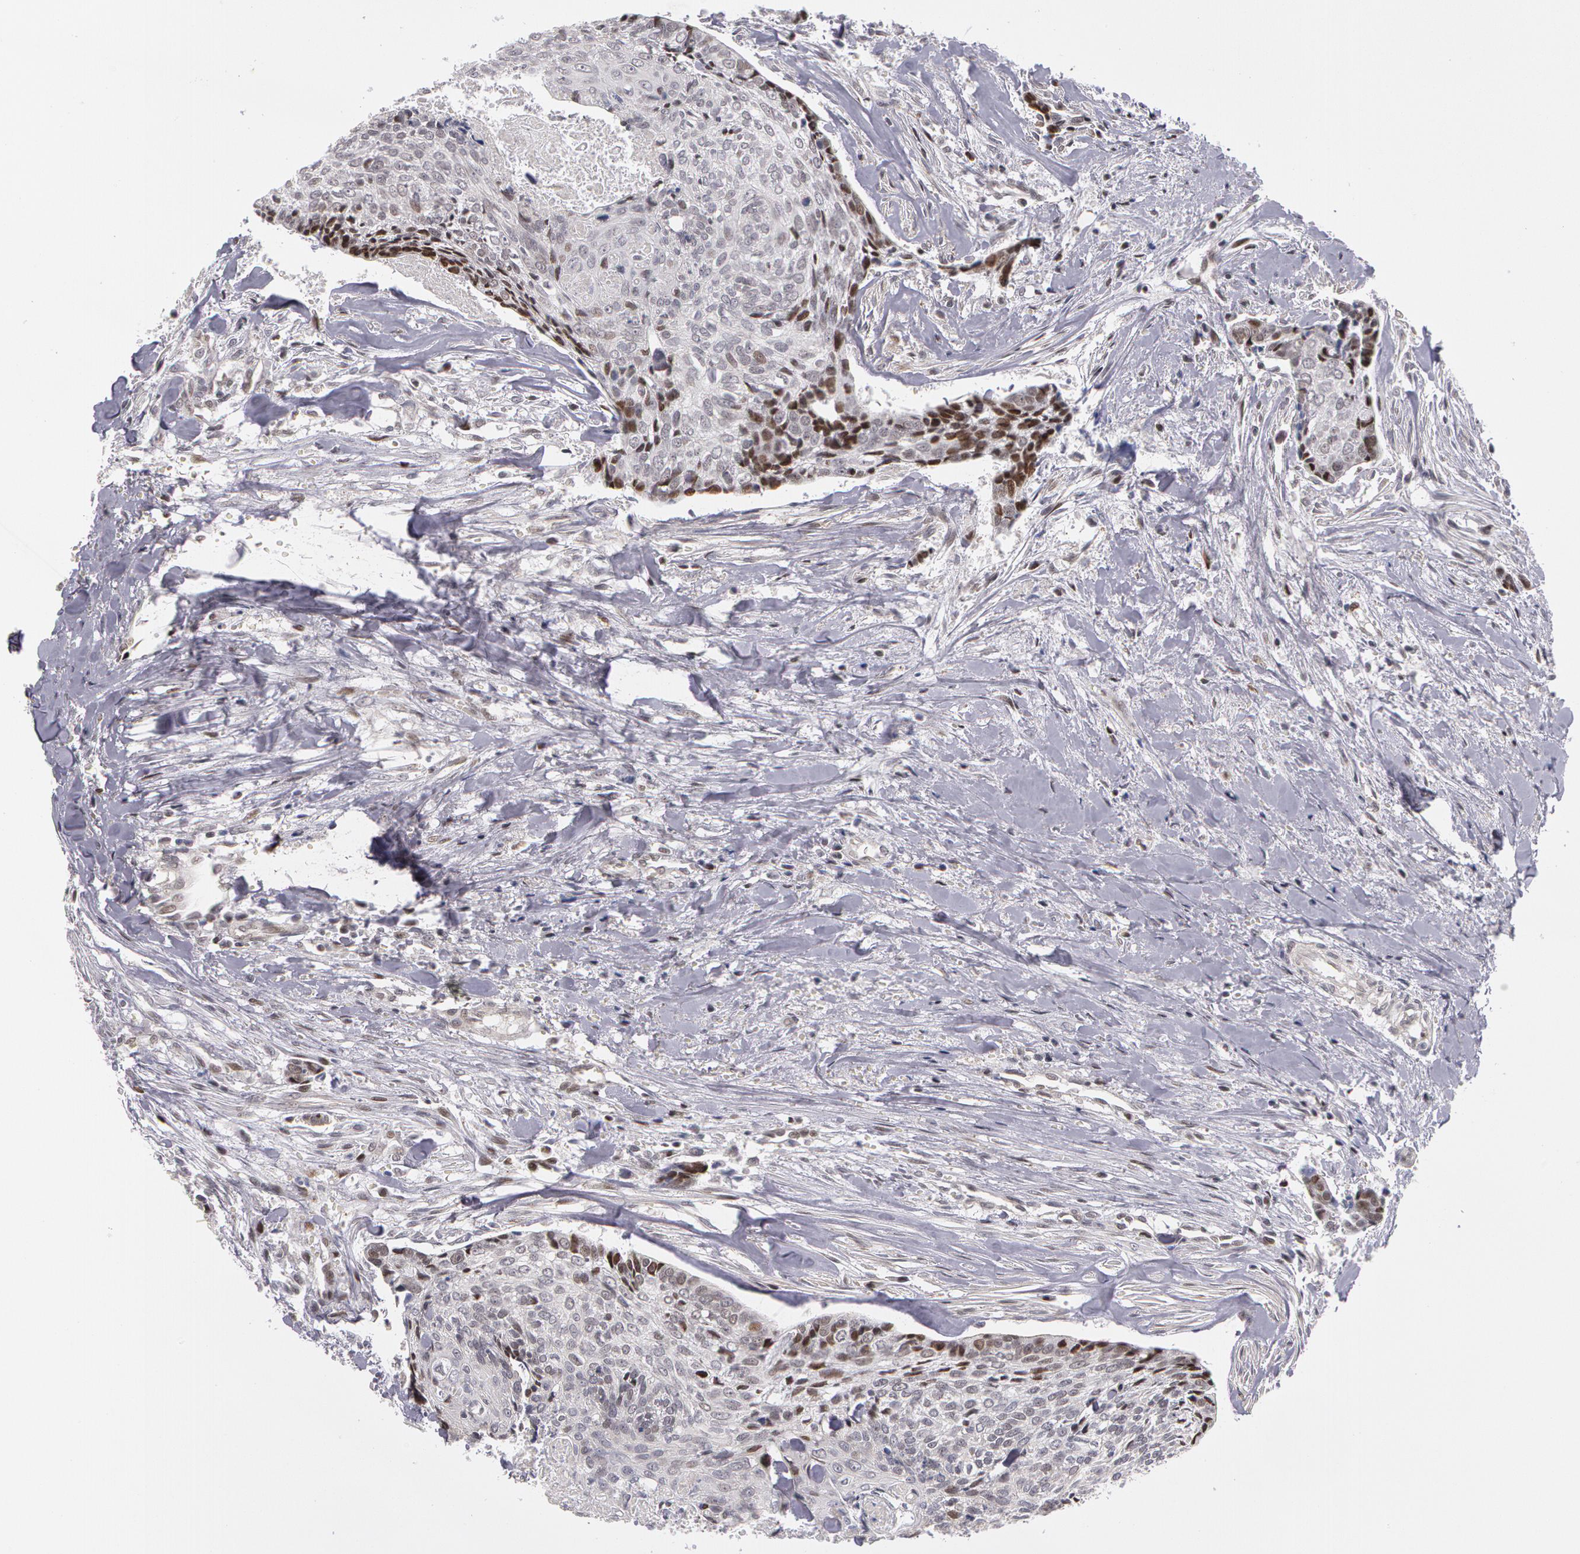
{"staining": {"intensity": "weak", "quantity": "<25%", "location": "nuclear"}, "tissue": "head and neck cancer", "cell_type": "Tumor cells", "image_type": "cancer", "snomed": [{"axis": "morphology", "description": "Squamous cell carcinoma, NOS"}, {"axis": "topography", "description": "Salivary gland"}, {"axis": "topography", "description": "Head-Neck"}], "caption": "Immunohistochemistry (IHC) histopathology image of neoplastic tissue: head and neck cancer (squamous cell carcinoma) stained with DAB exhibits no significant protein staining in tumor cells.", "gene": "PRICKLE1", "patient": {"sex": "male", "age": 70}}